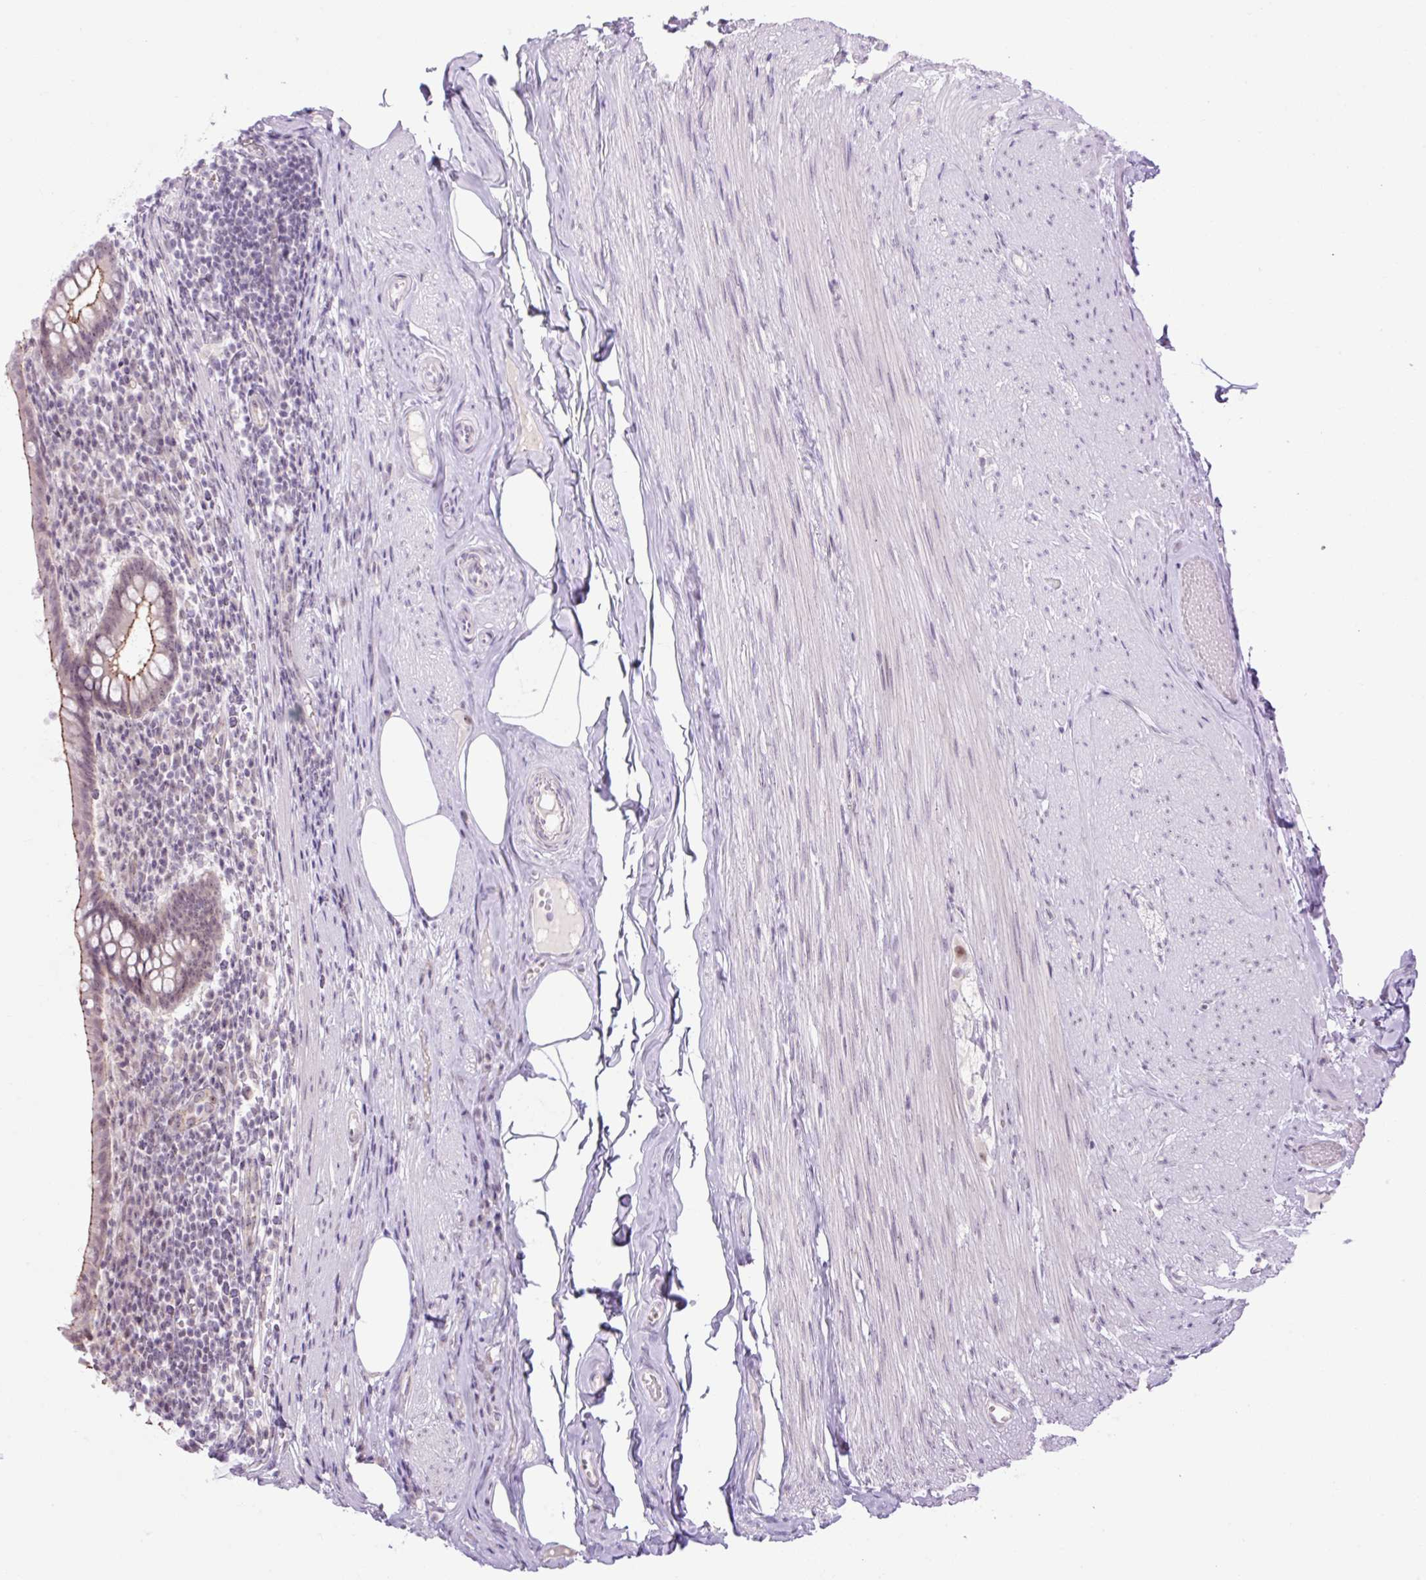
{"staining": {"intensity": "moderate", "quantity": "25%-75%", "location": "cytoplasmic/membranous"}, "tissue": "appendix", "cell_type": "Glandular cells", "image_type": "normal", "snomed": [{"axis": "morphology", "description": "Normal tissue, NOS"}, {"axis": "topography", "description": "Appendix"}], "caption": "A high-resolution micrograph shows IHC staining of normal appendix, which reveals moderate cytoplasmic/membranous expression in about 25%-75% of glandular cells. Using DAB (3,3'-diaminobenzidine) (brown) and hematoxylin (blue) stains, captured at high magnification using brightfield microscopy.", "gene": "ICE1", "patient": {"sex": "female", "age": 56}}